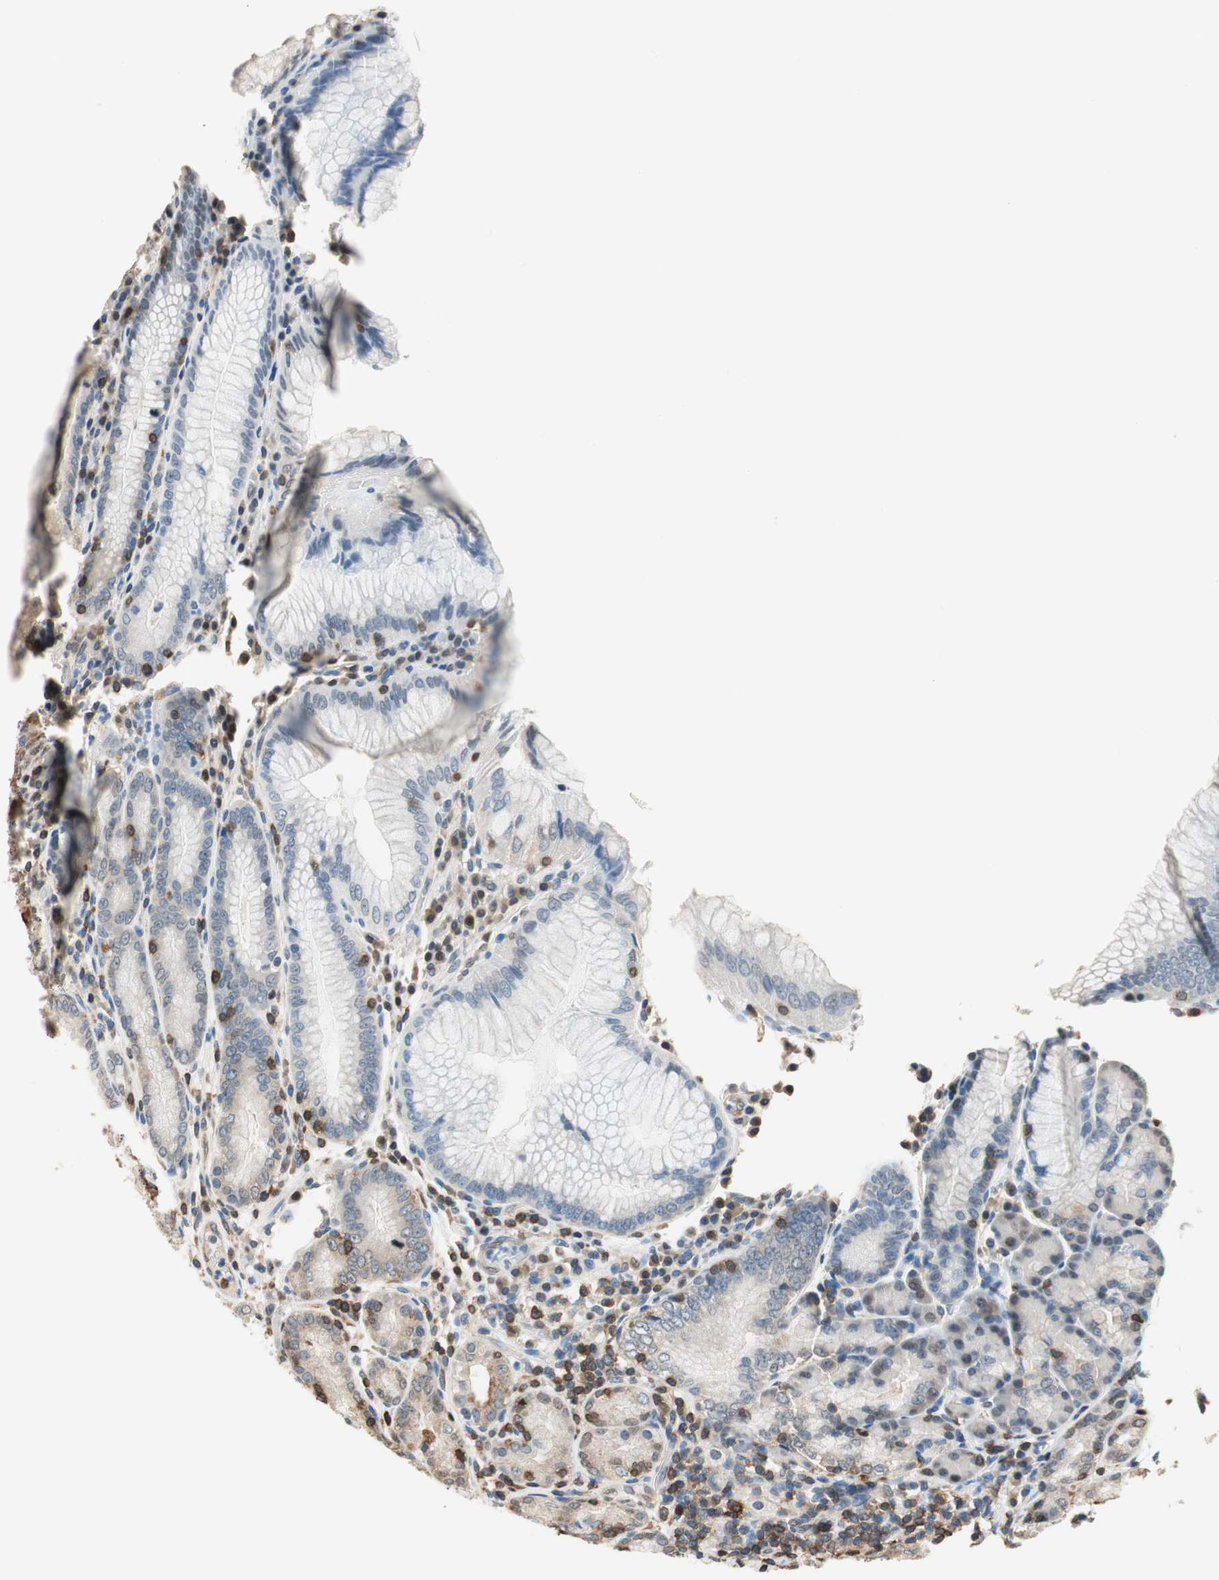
{"staining": {"intensity": "moderate", "quantity": "25%-75%", "location": "cytoplasmic/membranous"}, "tissue": "stomach", "cell_type": "Glandular cells", "image_type": "normal", "snomed": [{"axis": "morphology", "description": "Normal tissue, NOS"}, {"axis": "morphology", "description": "Inflammation, NOS"}, {"axis": "topography", "description": "Stomach, lower"}], "caption": "DAB immunohistochemical staining of unremarkable human stomach reveals moderate cytoplasmic/membranous protein staining in approximately 25%-75% of glandular cells.", "gene": "NFATC2", "patient": {"sex": "male", "age": 59}}